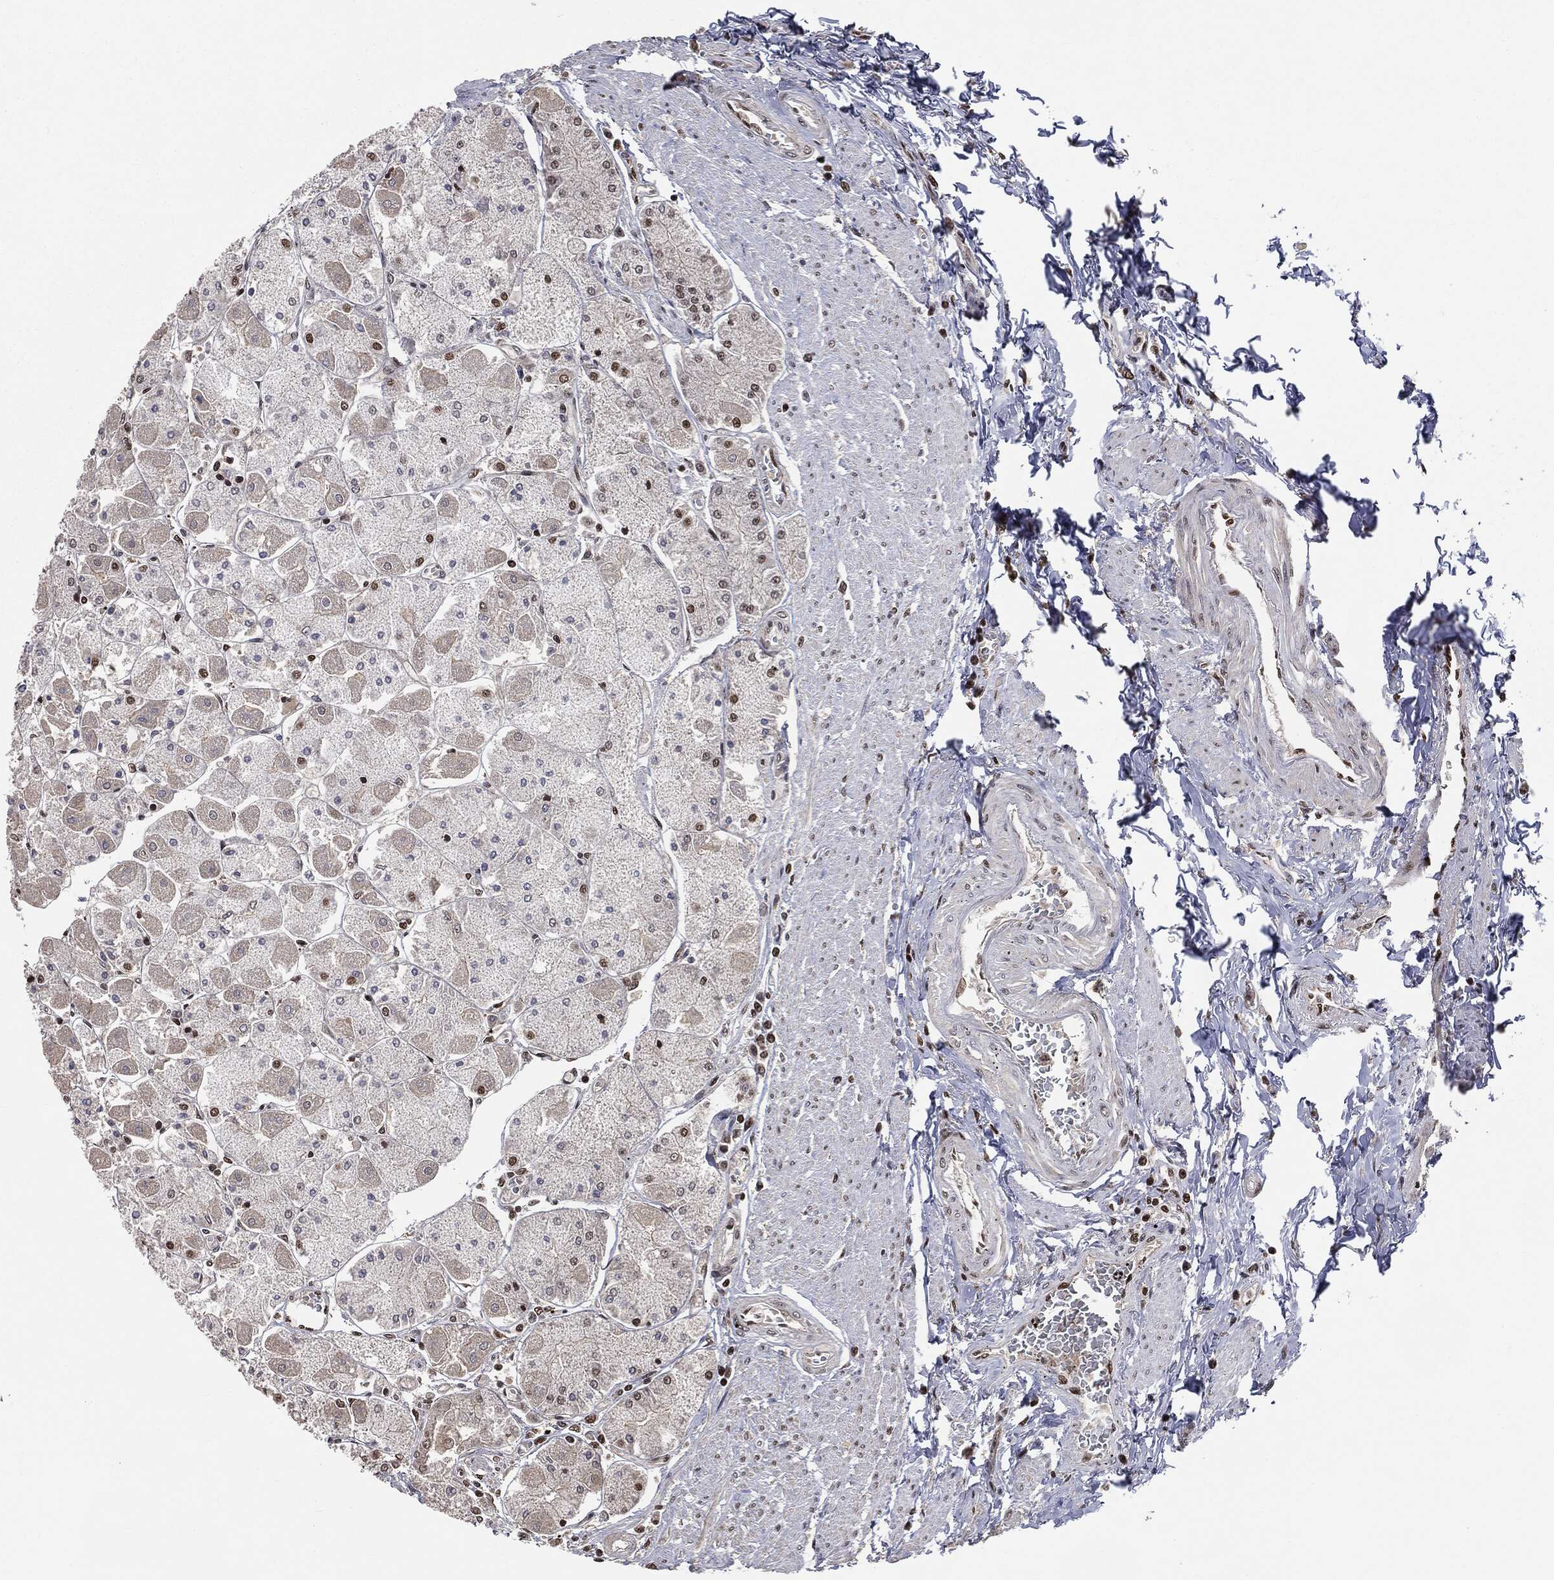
{"staining": {"intensity": "strong", "quantity": "25%-75%", "location": "nuclear"}, "tissue": "stomach", "cell_type": "Glandular cells", "image_type": "normal", "snomed": [{"axis": "morphology", "description": "Normal tissue, NOS"}, {"axis": "topography", "description": "Stomach"}], "caption": "This is an image of immunohistochemistry (IHC) staining of unremarkable stomach, which shows strong expression in the nuclear of glandular cells.", "gene": "DPH2", "patient": {"sex": "male", "age": 70}}